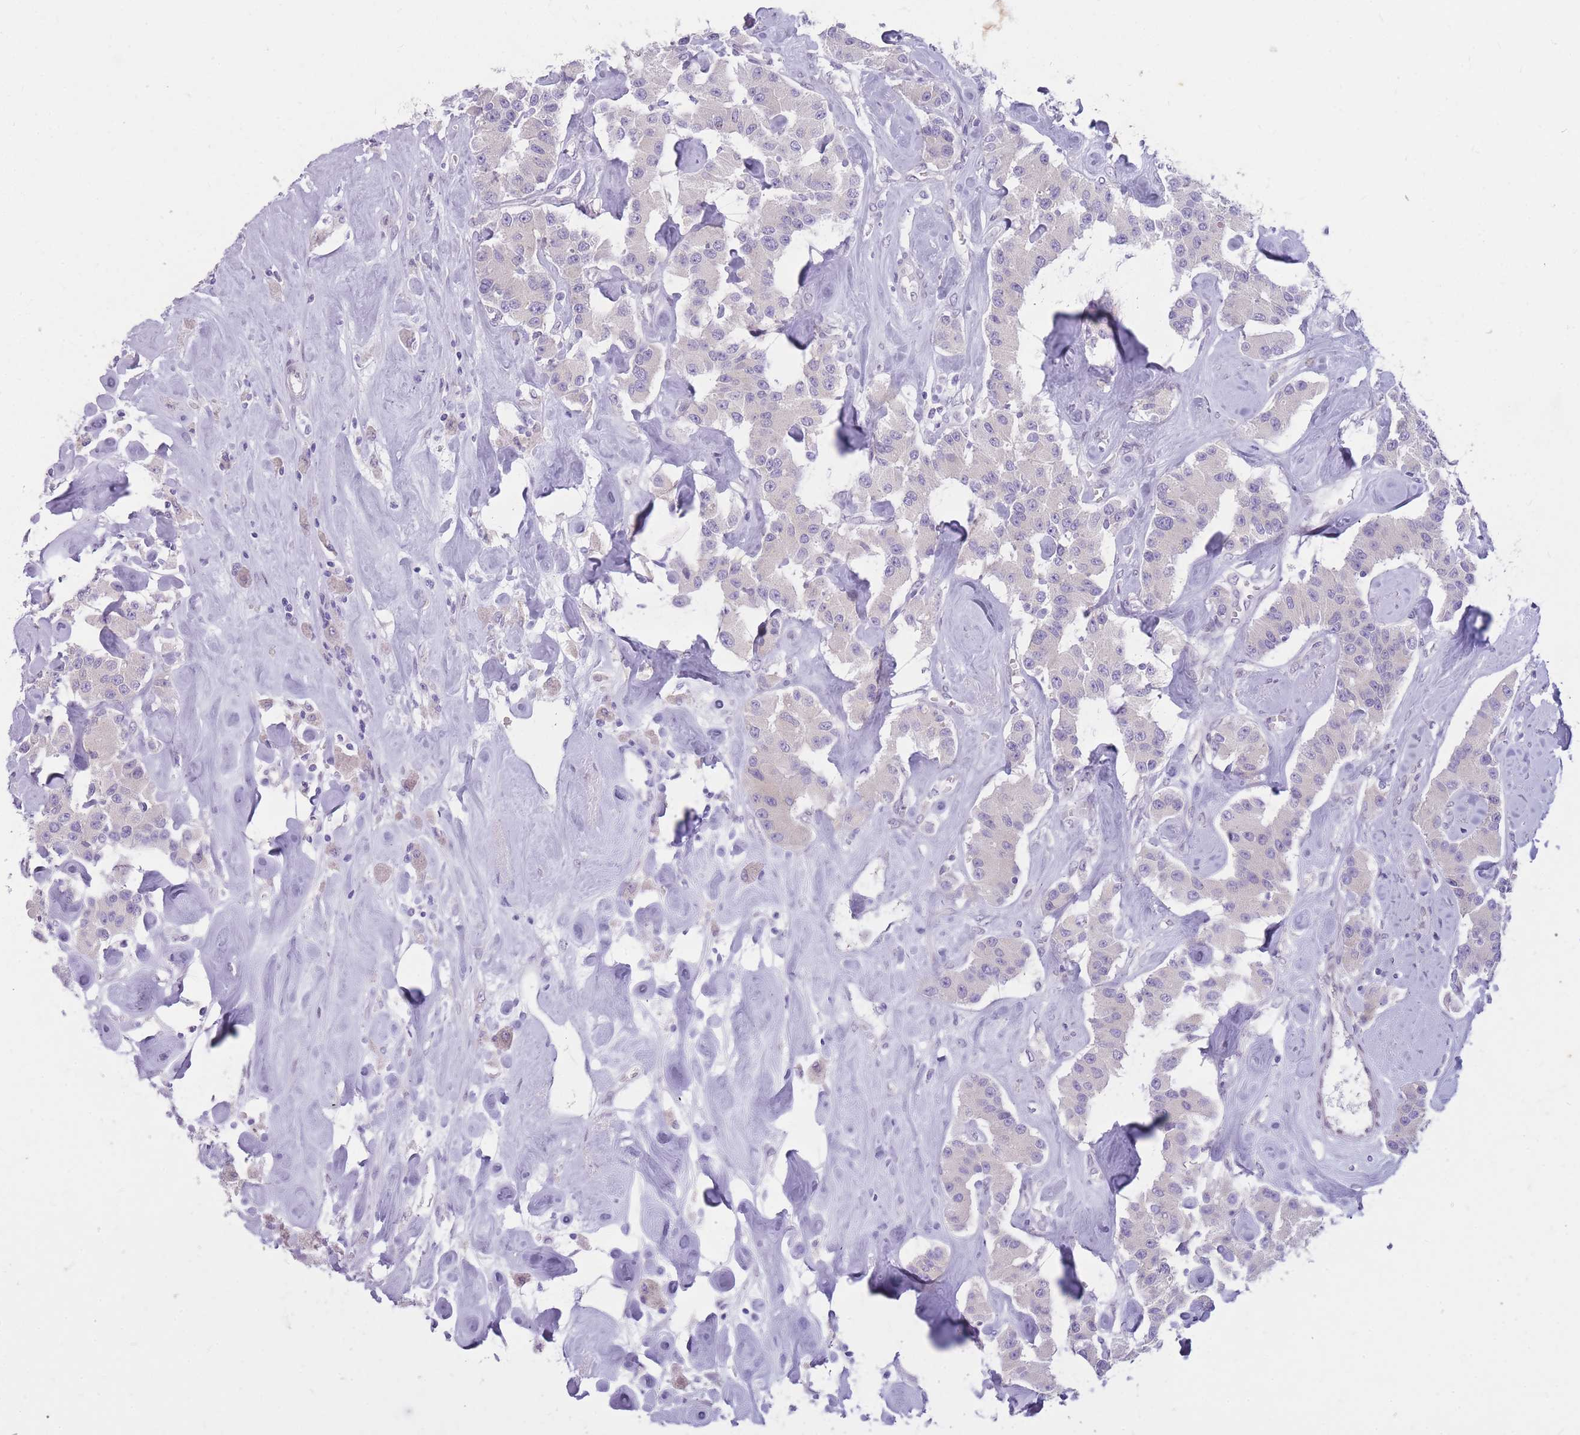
{"staining": {"intensity": "negative", "quantity": "none", "location": "none"}, "tissue": "carcinoid", "cell_type": "Tumor cells", "image_type": "cancer", "snomed": [{"axis": "morphology", "description": "Carcinoid, malignant, NOS"}, {"axis": "topography", "description": "Pancreas"}], "caption": "Immunohistochemistry histopathology image of neoplastic tissue: carcinoid stained with DAB (3,3'-diaminobenzidine) demonstrates no significant protein staining in tumor cells.", "gene": "HOOK2", "patient": {"sex": "male", "age": 41}}